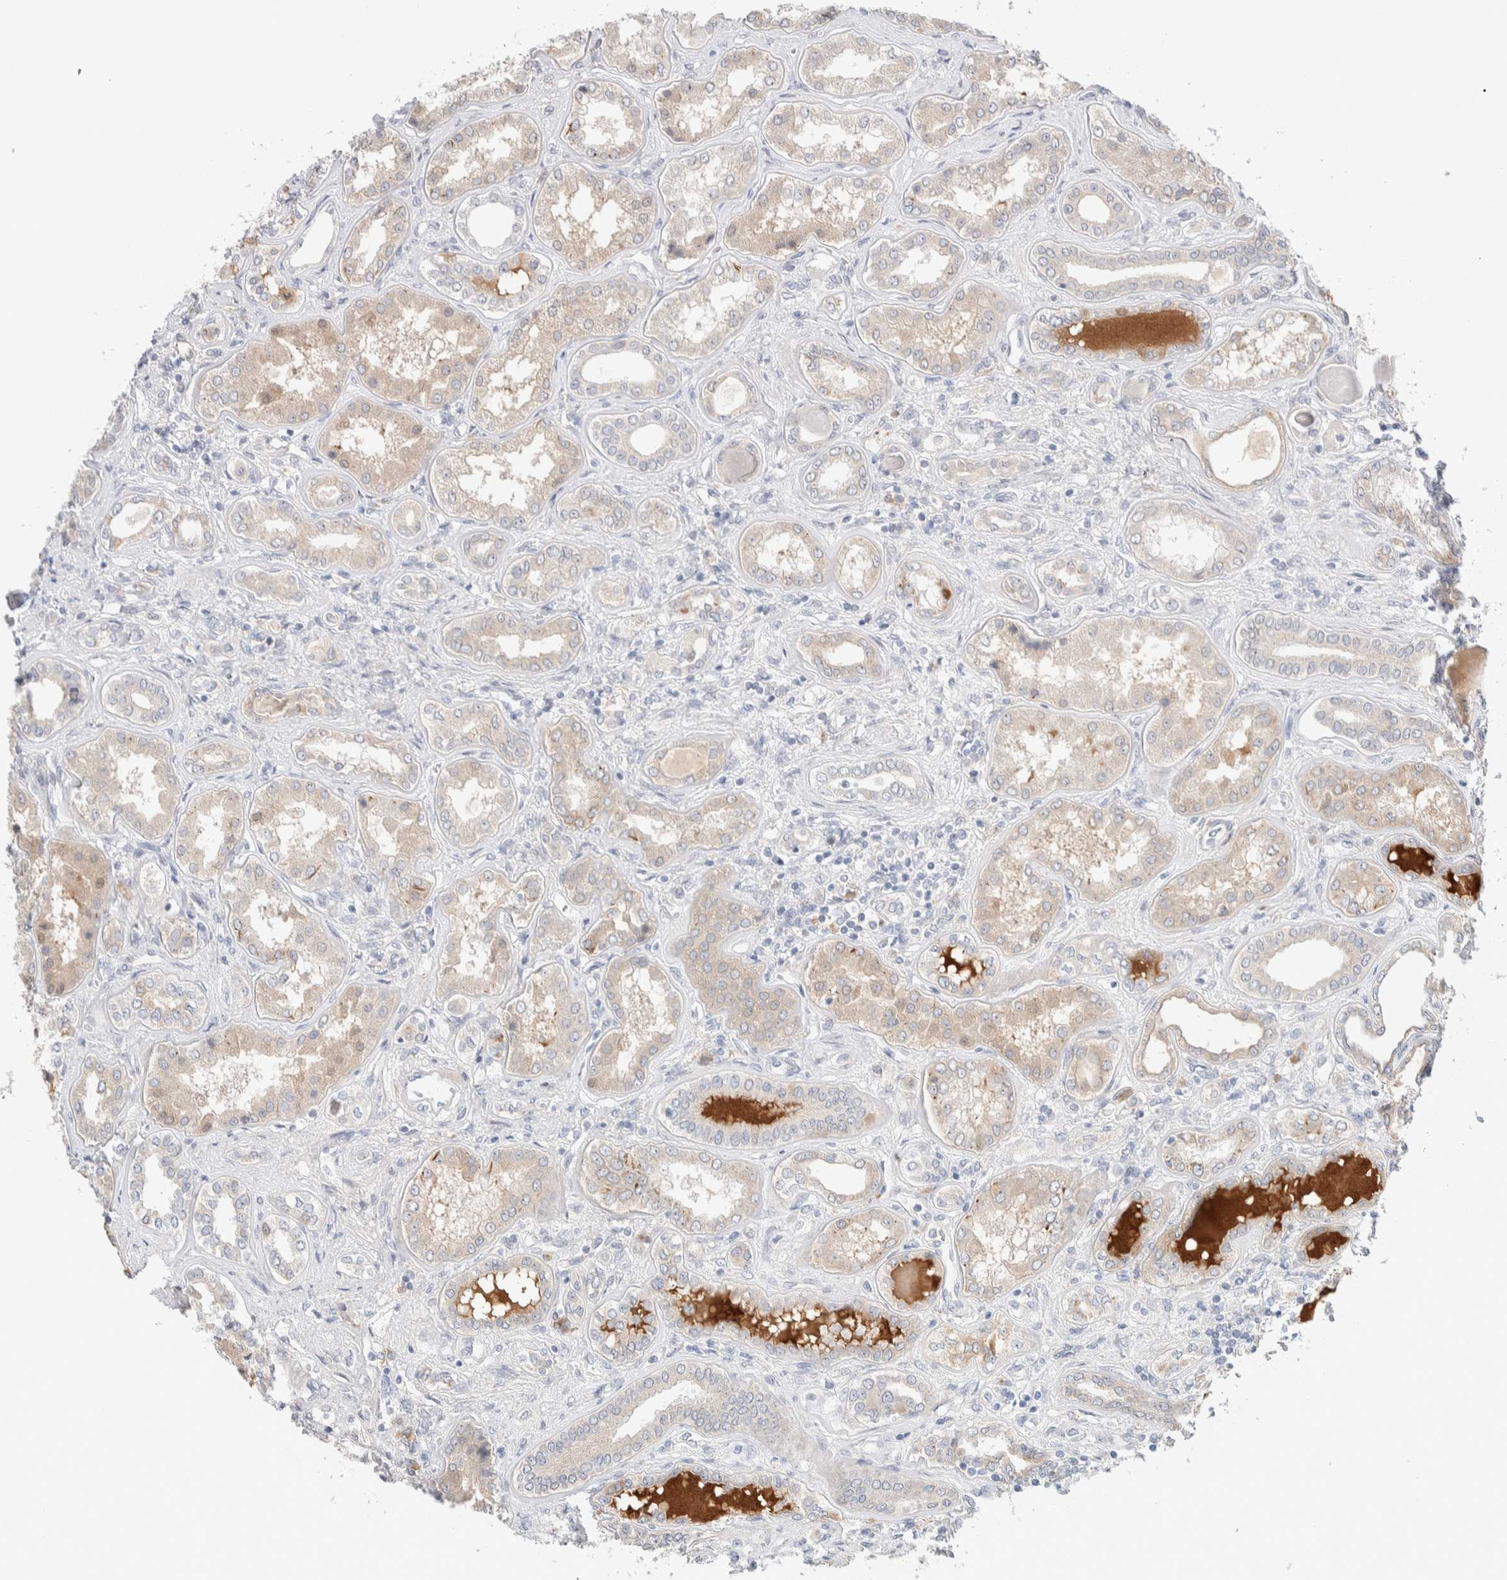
{"staining": {"intensity": "negative", "quantity": "none", "location": "none"}, "tissue": "kidney", "cell_type": "Cells in glomeruli", "image_type": "normal", "snomed": [{"axis": "morphology", "description": "Normal tissue, NOS"}, {"axis": "topography", "description": "Kidney"}], "caption": "An immunohistochemistry image of normal kidney is shown. There is no staining in cells in glomeruli of kidney.", "gene": "RUSF1", "patient": {"sex": "female", "age": 56}}